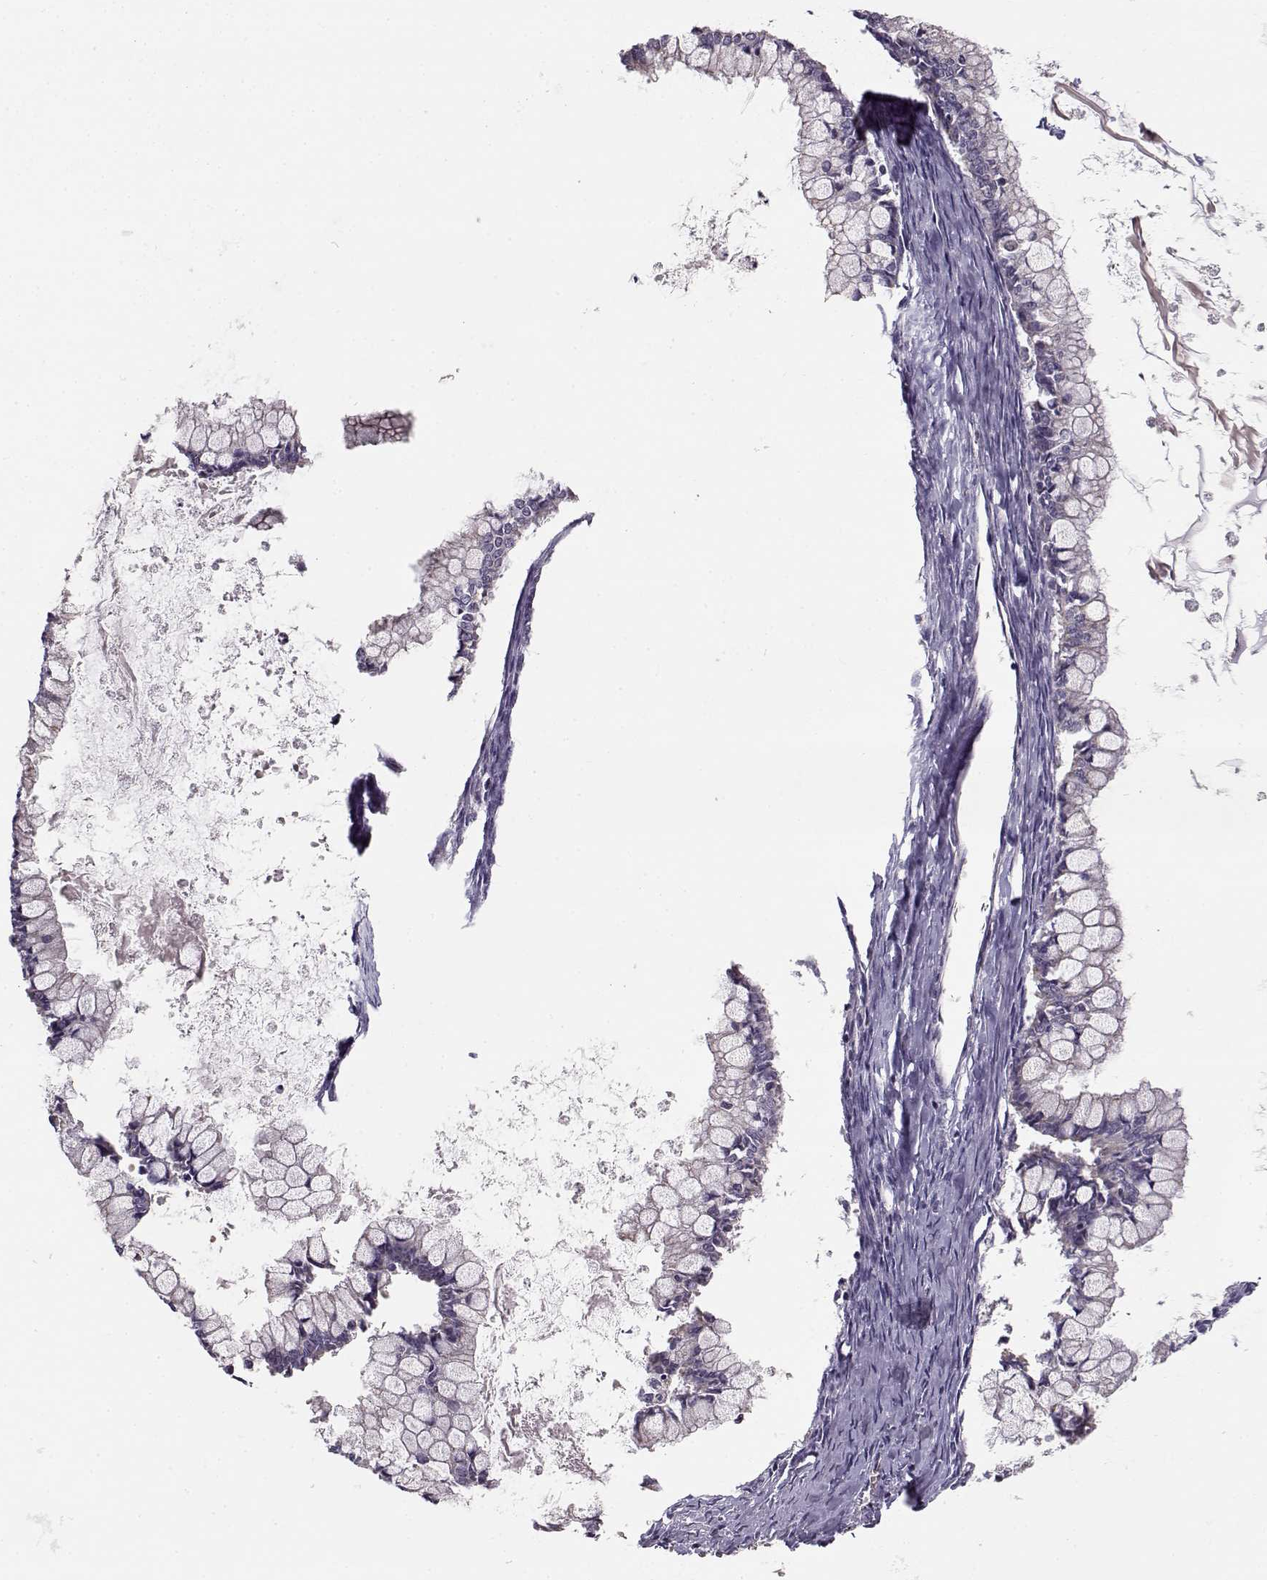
{"staining": {"intensity": "negative", "quantity": "none", "location": "none"}, "tissue": "ovarian cancer", "cell_type": "Tumor cells", "image_type": "cancer", "snomed": [{"axis": "morphology", "description": "Cystadenocarcinoma, mucinous, NOS"}, {"axis": "topography", "description": "Ovary"}], "caption": "DAB immunohistochemical staining of ovarian cancer (mucinous cystadenocarcinoma) reveals no significant staining in tumor cells.", "gene": "SLC4A5", "patient": {"sex": "female", "age": 67}}